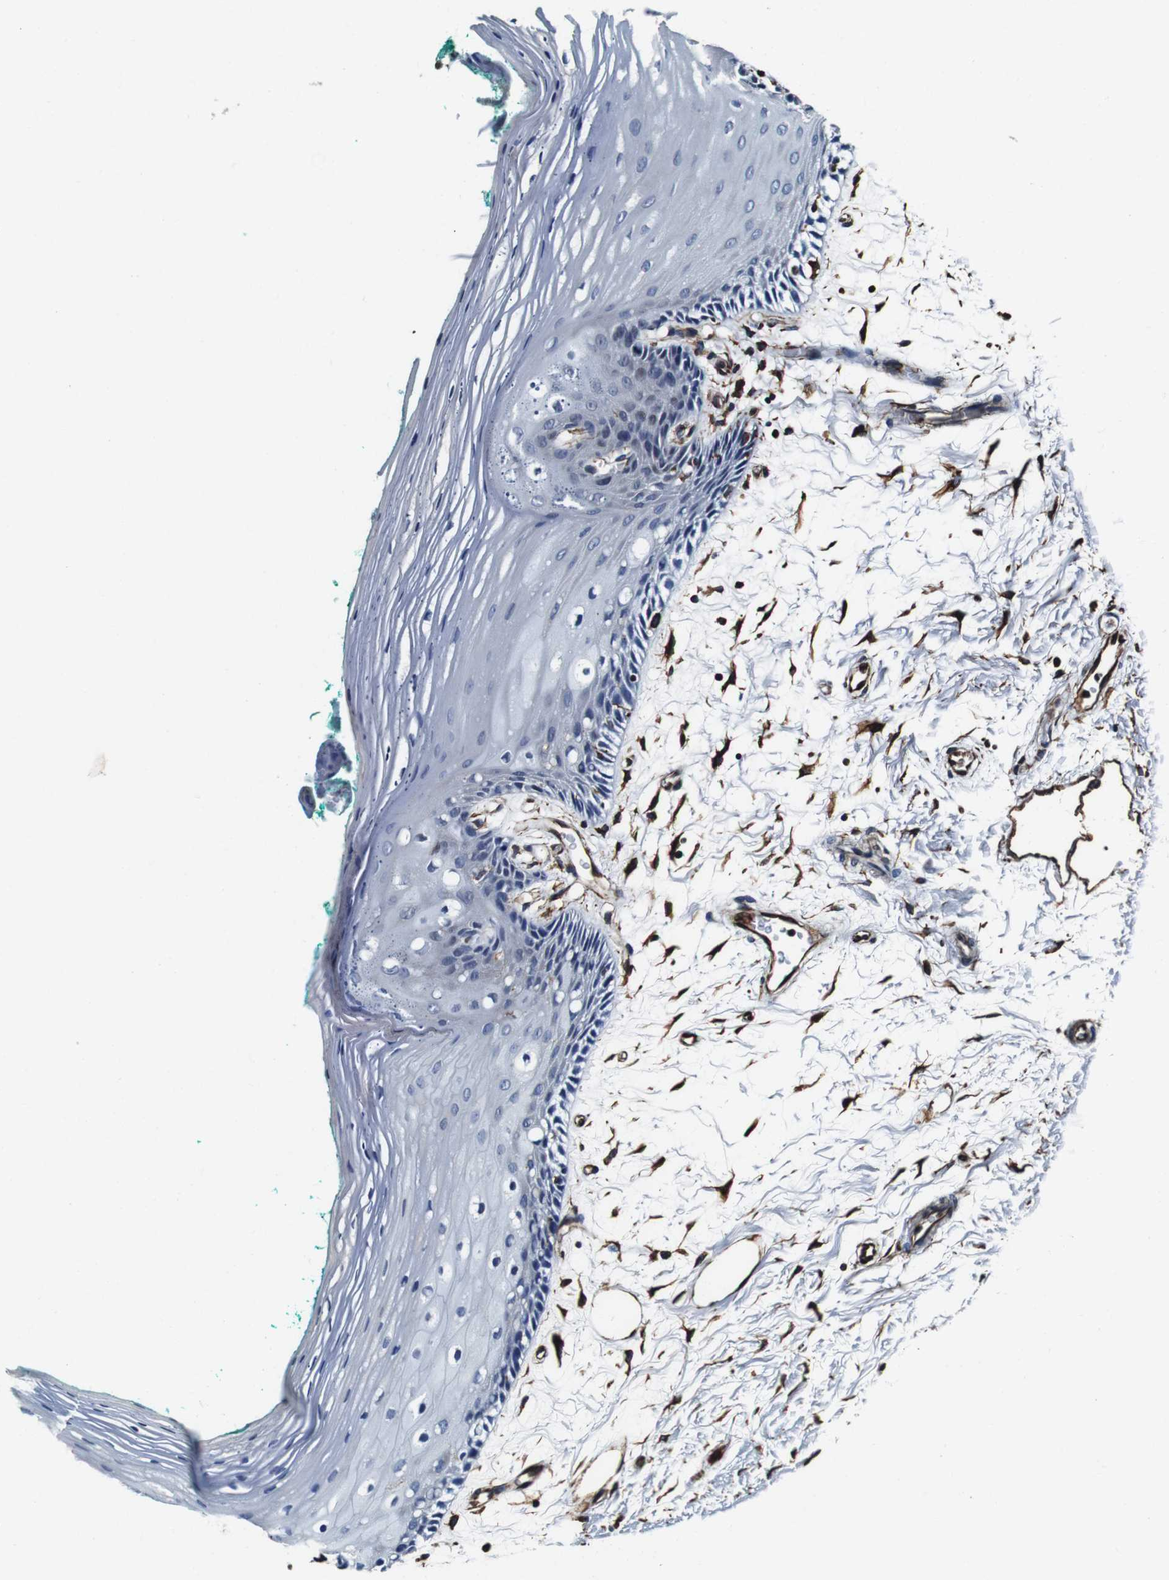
{"staining": {"intensity": "negative", "quantity": "none", "location": "none"}, "tissue": "oral mucosa", "cell_type": "Squamous epithelial cells", "image_type": "normal", "snomed": [{"axis": "morphology", "description": "Normal tissue, NOS"}, {"axis": "topography", "description": "Skeletal muscle"}, {"axis": "topography", "description": "Oral tissue"}, {"axis": "topography", "description": "Peripheral nerve tissue"}], "caption": "Micrograph shows no protein staining in squamous epithelial cells of benign oral mucosa.", "gene": "GJE1", "patient": {"sex": "female", "age": 84}}